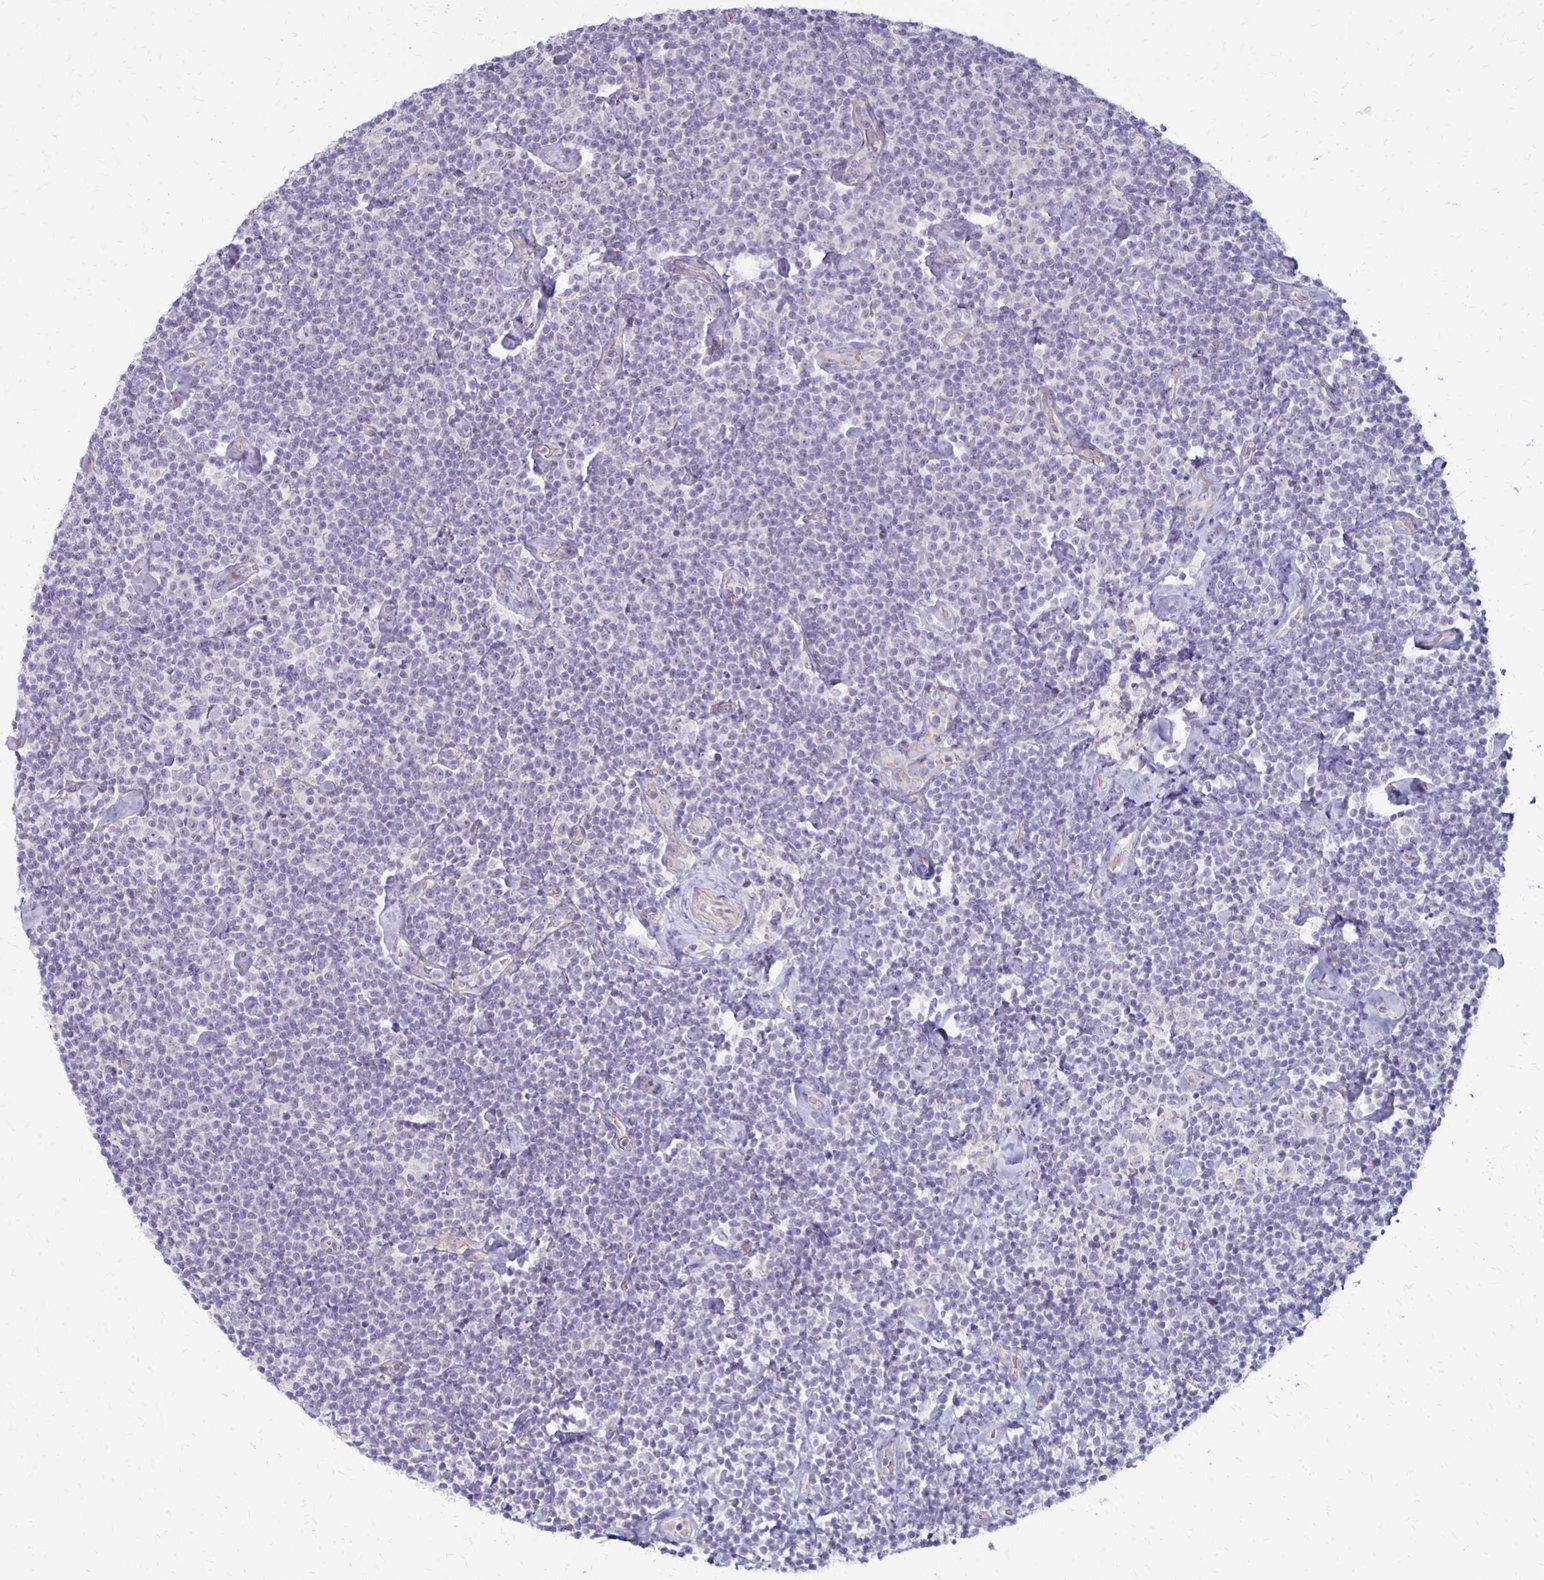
{"staining": {"intensity": "negative", "quantity": "none", "location": "none"}, "tissue": "lymphoma", "cell_type": "Tumor cells", "image_type": "cancer", "snomed": [{"axis": "morphology", "description": "Malignant lymphoma, non-Hodgkin's type, Low grade"}, {"axis": "topography", "description": "Lymph node"}], "caption": "This is an IHC histopathology image of lymphoma. There is no expression in tumor cells.", "gene": "KATNBL1", "patient": {"sex": "male", "age": 81}}